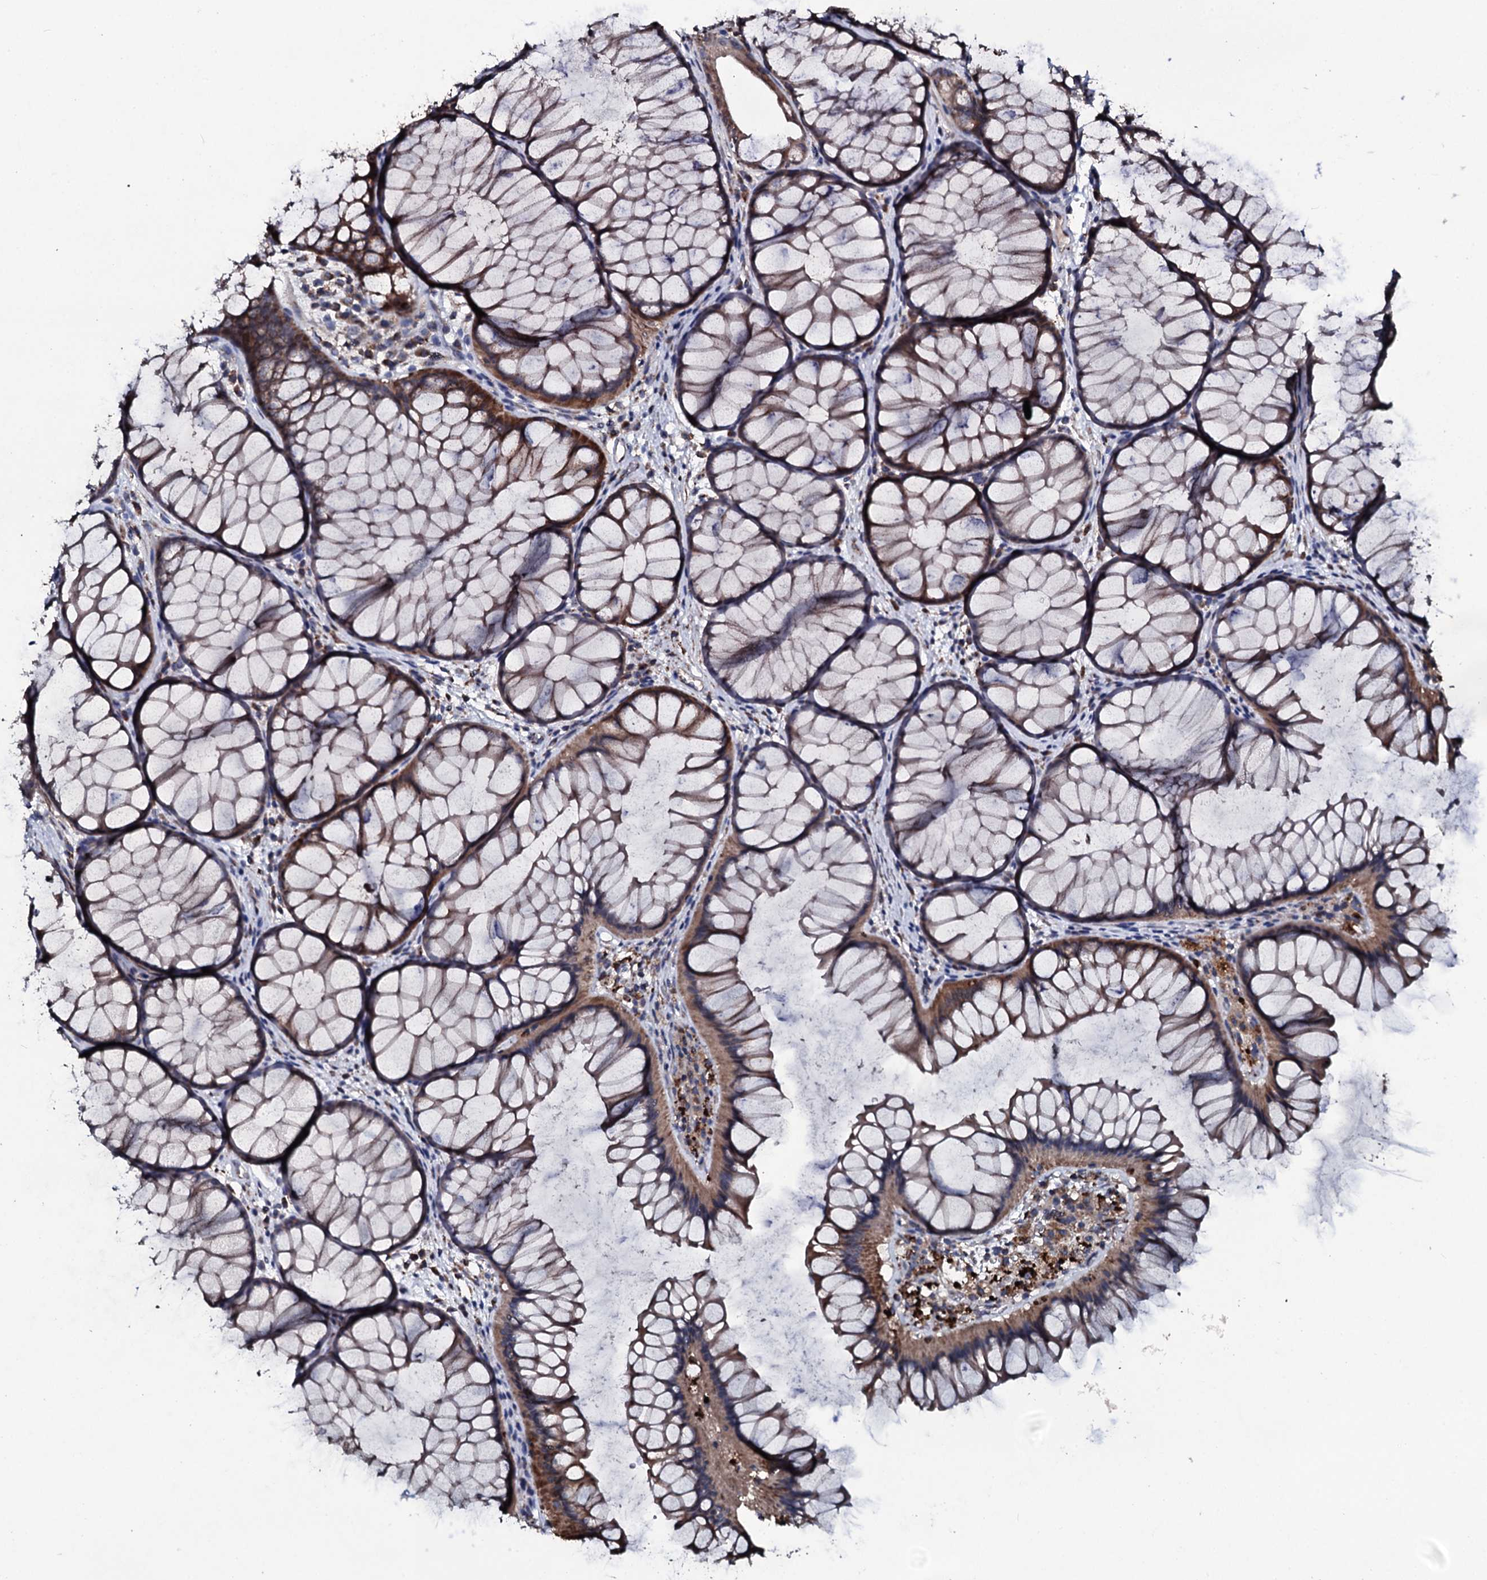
{"staining": {"intensity": "moderate", "quantity": ">75%", "location": "cytoplasmic/membranous"}, "tissue": "colon", "cell_type": "Endothelial cells", "image_type": "normal", "snomed": [{"axis": "morphology", "description": "Normal tissue, NOS"}, {"axis": "topography", "description": "Colon"}], "caption": "High-power microscopy captured an immunohistochemistry image of benign colon, revealing moderate cytoplasmic/membranous positivity in approximately >75% of endothelial cells. (DAB (3,3'-diaminobenzidine) IHC, brown staining for protein, blue staining for nuclei).", "gene": "DYNC2I2", "patient": {"sex": "female", "age": 82}}